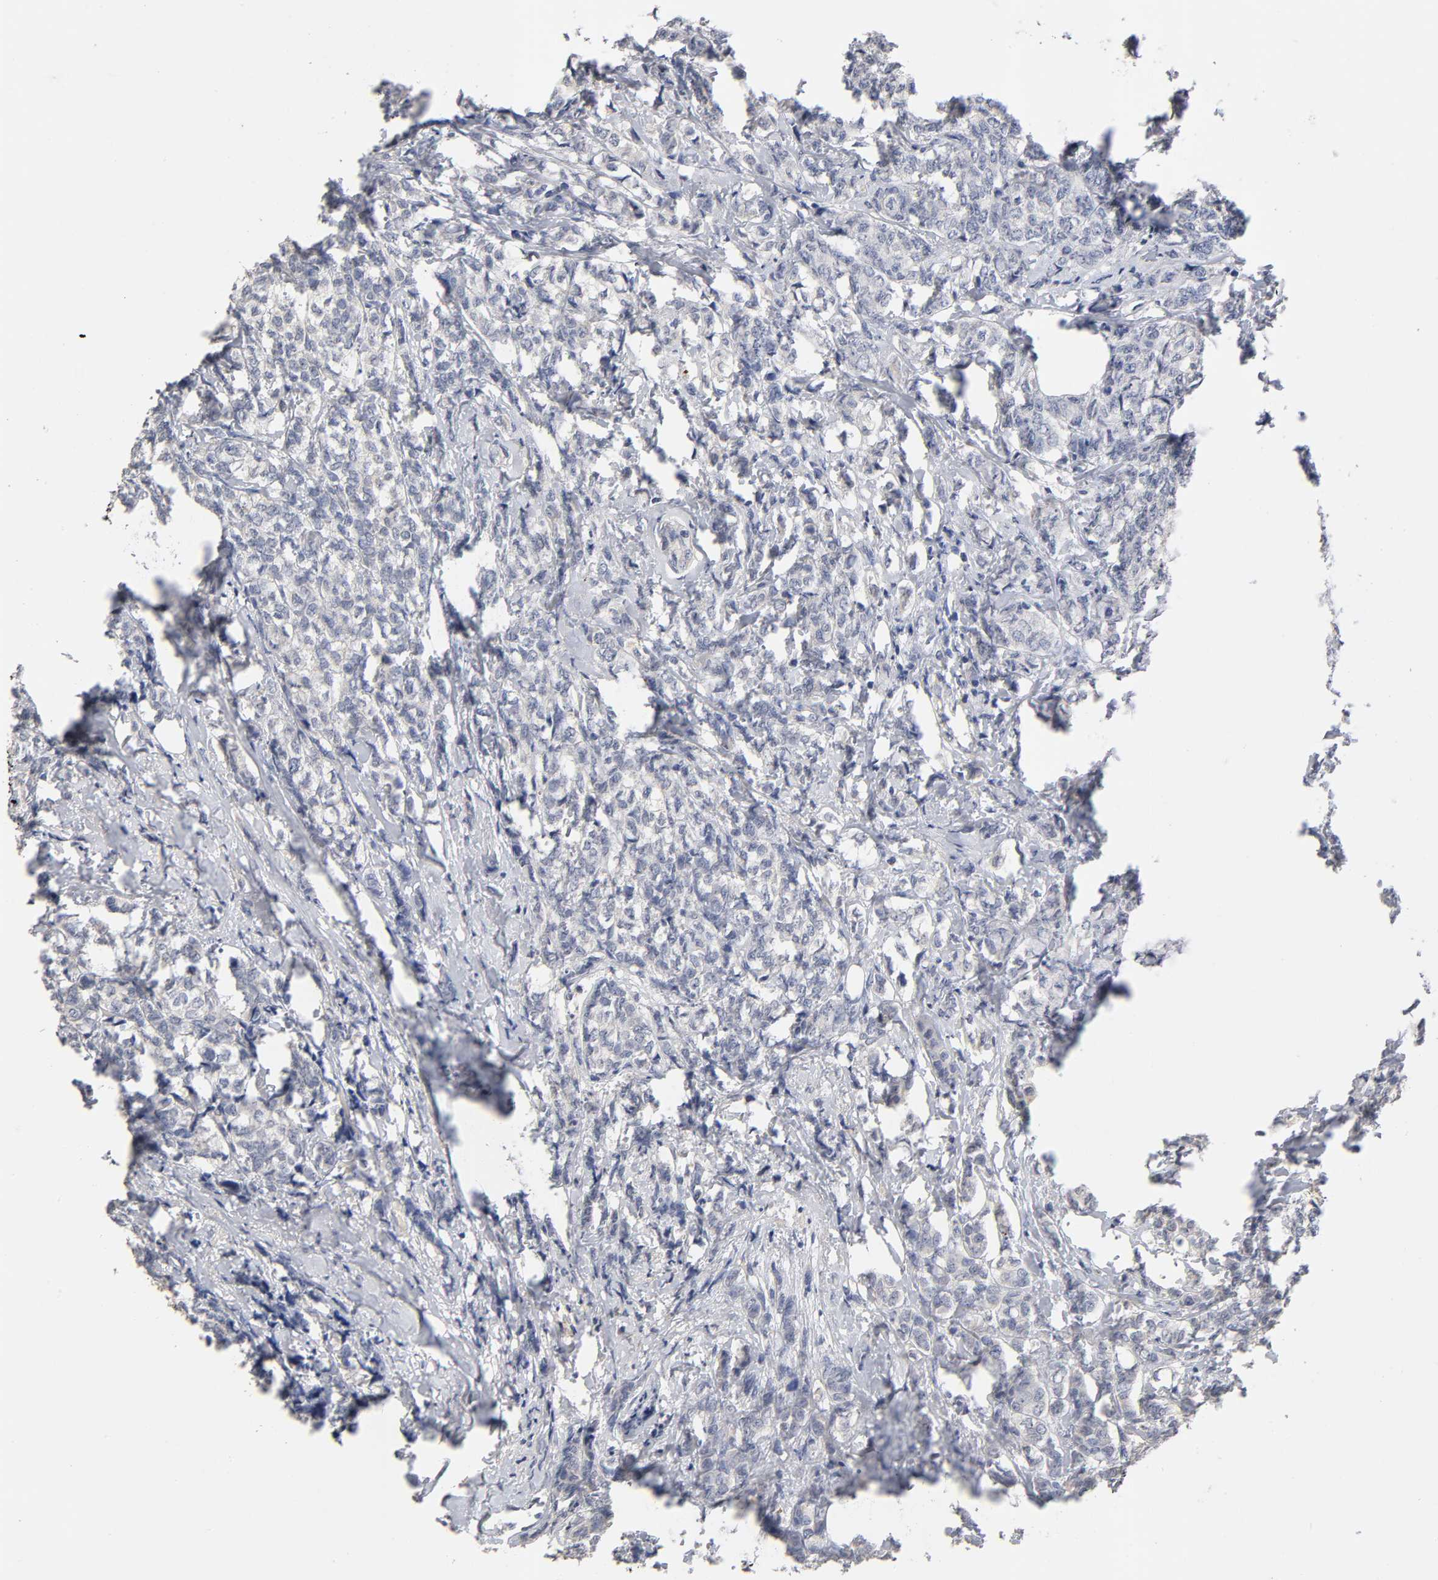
{"staining": {"intensity": "negative", "quantity": "none", "location": "none"}, "tissue": "breast cancer", "cell_type": "Tumor cells", "image_type": "cancer", "snomed": [{"axis": "morphology", "description": "Lobular carcinoma"}, {"axis": "topography", "description": "Breast"}], "caption": "Tumor cells show no significant staining in breast lobular carcinoma.", "gene": "OVOL1", "patient": {"sex": "female", "age": 60}}